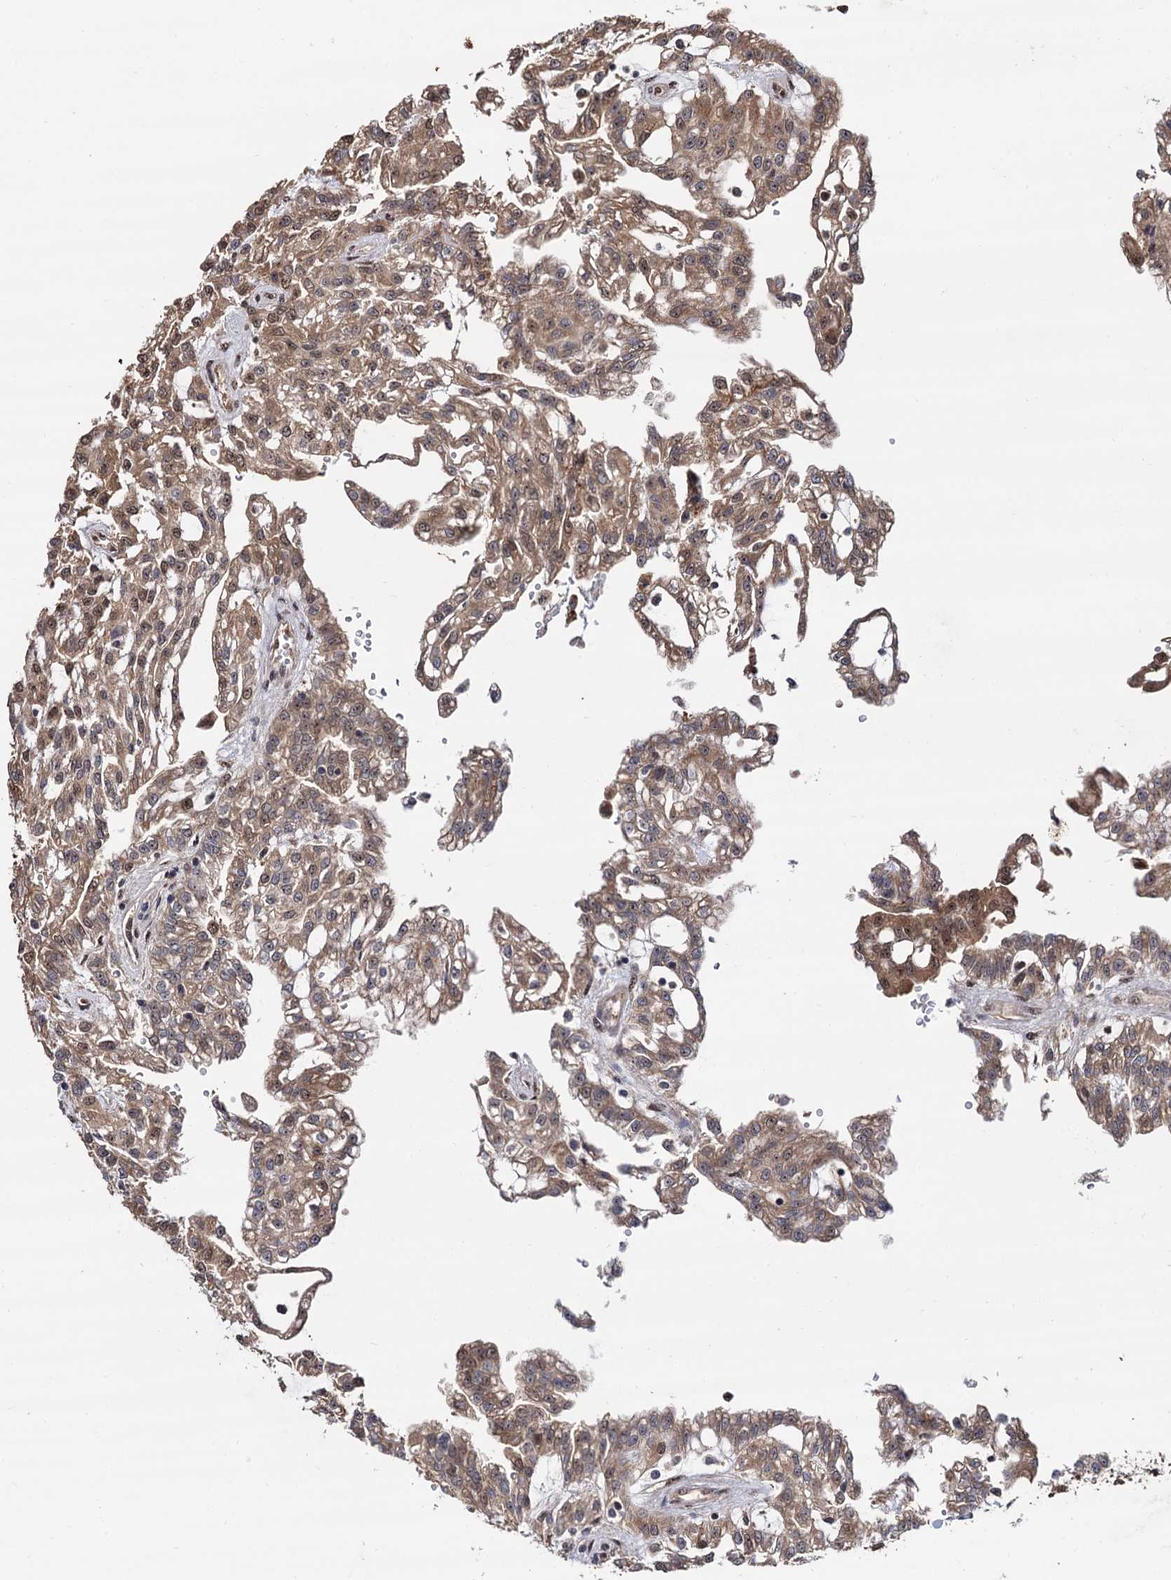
{"staining": {"intensity": "moderate", "quantity": ">75%", "location": "cytoplasmic/membranous,nuclear"}, "tissue": "renal cancer", "cell_type": "Tumor cells", "image_type": "cancer", "snomed": [{"axis": "morphology", "description": "Adenocarcinoma, NOS"}, {"axis": "topography", "description": "Kidney"}], "caption": "Immunohistochemical staining of human renal adenocarcinoma shows medium levels of moderate cytoplasmic/membranous and nuclear protein expression in approximately >75% of tumor cells.", "gene": "PIGB", "patient": {"sex": "male", "age": 63}}